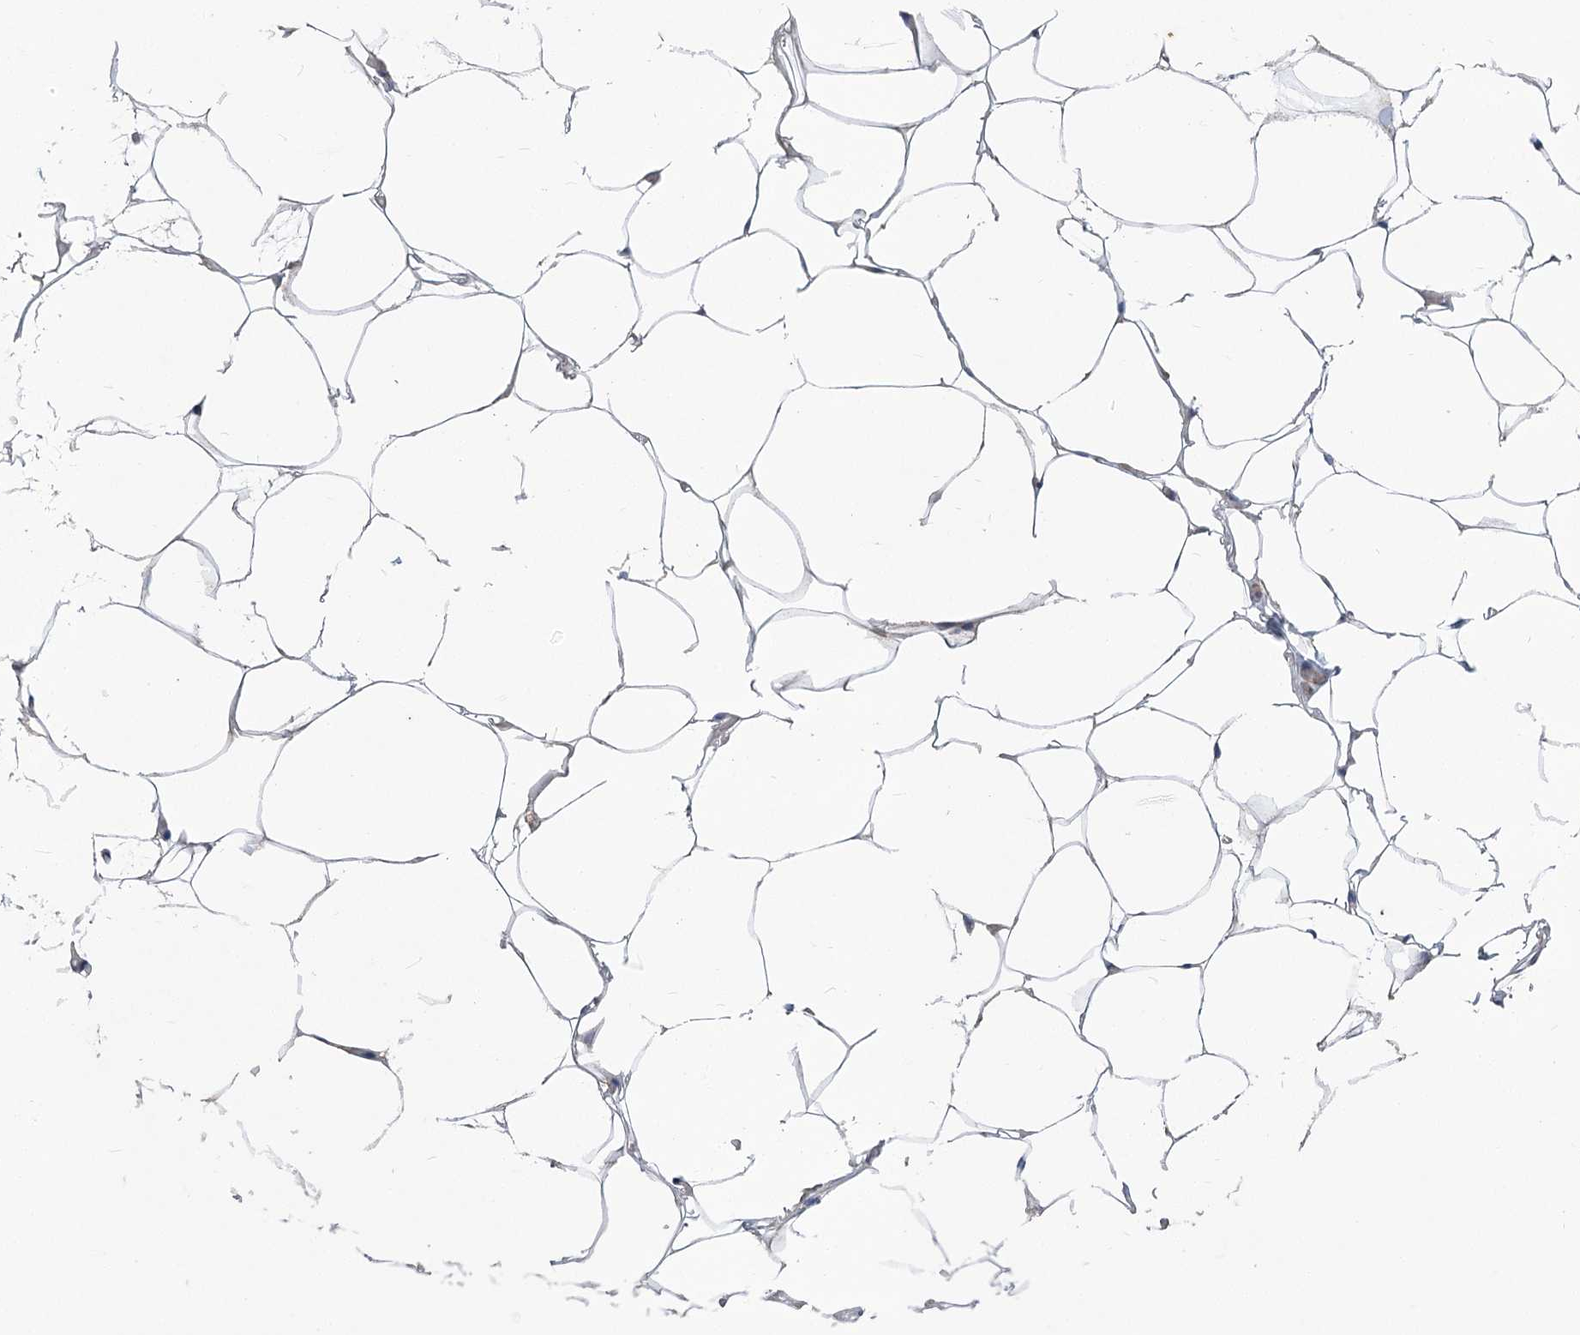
{"staining": {"intensity": "weak", "quantity": ">75%", "location": "cytoplasmic/membranous"}, "tissue": "adipose tissue", "cell_type": "Adipocytes", "image_type": "normal", "snomed": [{"axis": "morphology", "description": "Normal tissue, NOS"}, {"axis": "morphology", "description": "Fibrosis, NOS"}, {"axis": "topography", "description": "Breast"}, {"axis": "topography", "description": "Adipose tissue"}], "caption": "An immunohistochemistry (IHC) image of normal tissue is shown. Protein staining in brown labels weak cytoplasmic/membranous positivity in adipose tissue within adipocytes. Using DAB (brown) and hematoxylin (blue) stains, captured at high magnification using brightfield microscopy.", "gene": "RMDN2", "patient": {"sex": "female", "age": 39}}